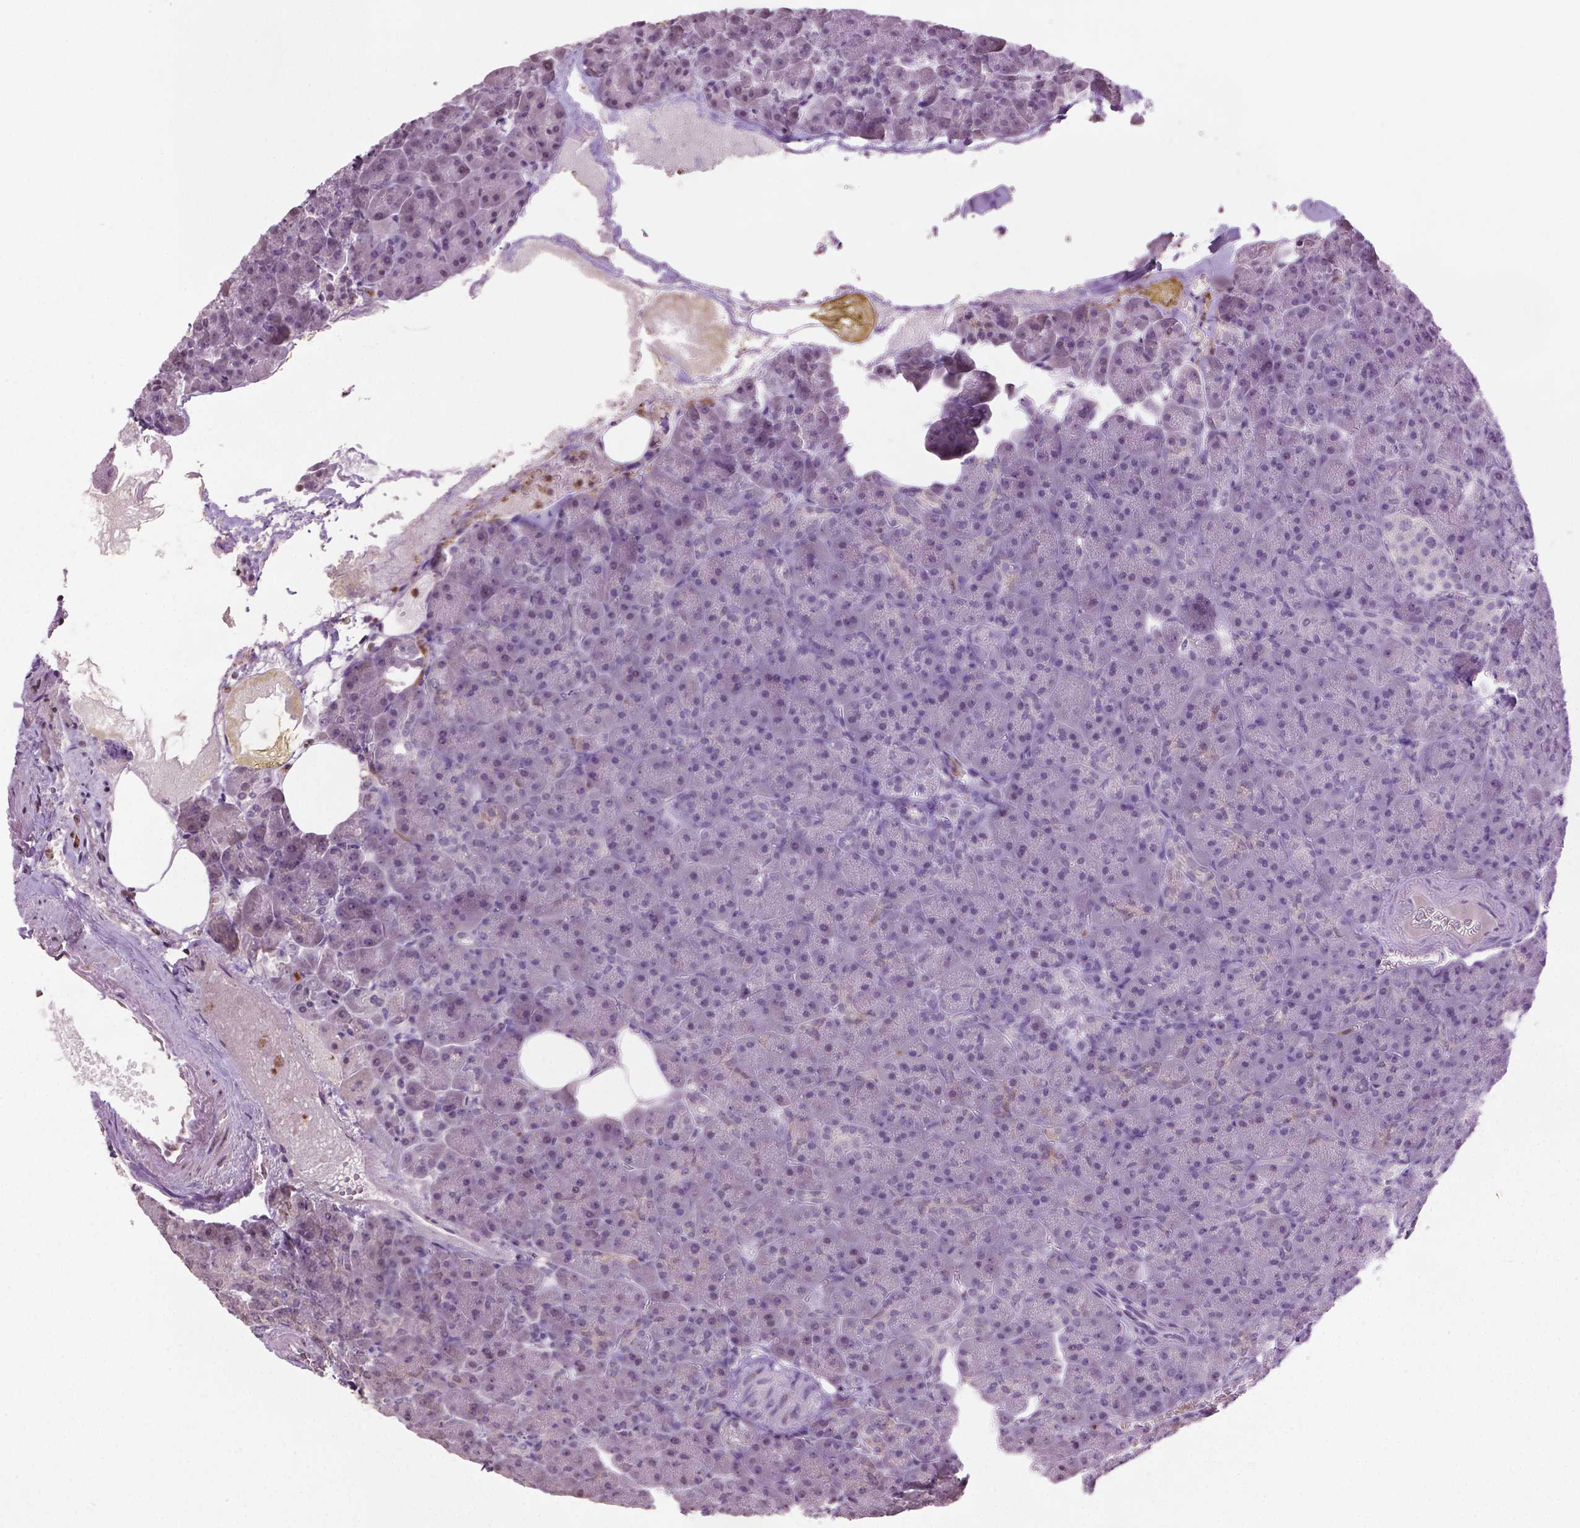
{"staining": {"intensity": "negative", "quantity": "none", "location": "none"}, "tissue": "pancreas", "cell_type": "Exocrine glandular cells", "image_type": "normal", "snomed": [{"axis": "morphology", "description": "Normal tissue, NOS"}, {"axis": "topography", "description": "Pancreas"}], "caption": "The immunohistochemistry photomicrograph has no significant staining in exocrine glandular cells of pancreas. (Stains: DAB (3,3'-diaminobenzidine) IHC with hematoxylin counter stain, Microscopy: brightfield microscopy at high magnification).", "gene": "NTNG2", "patient": {"sex": "female", "age": 74}}